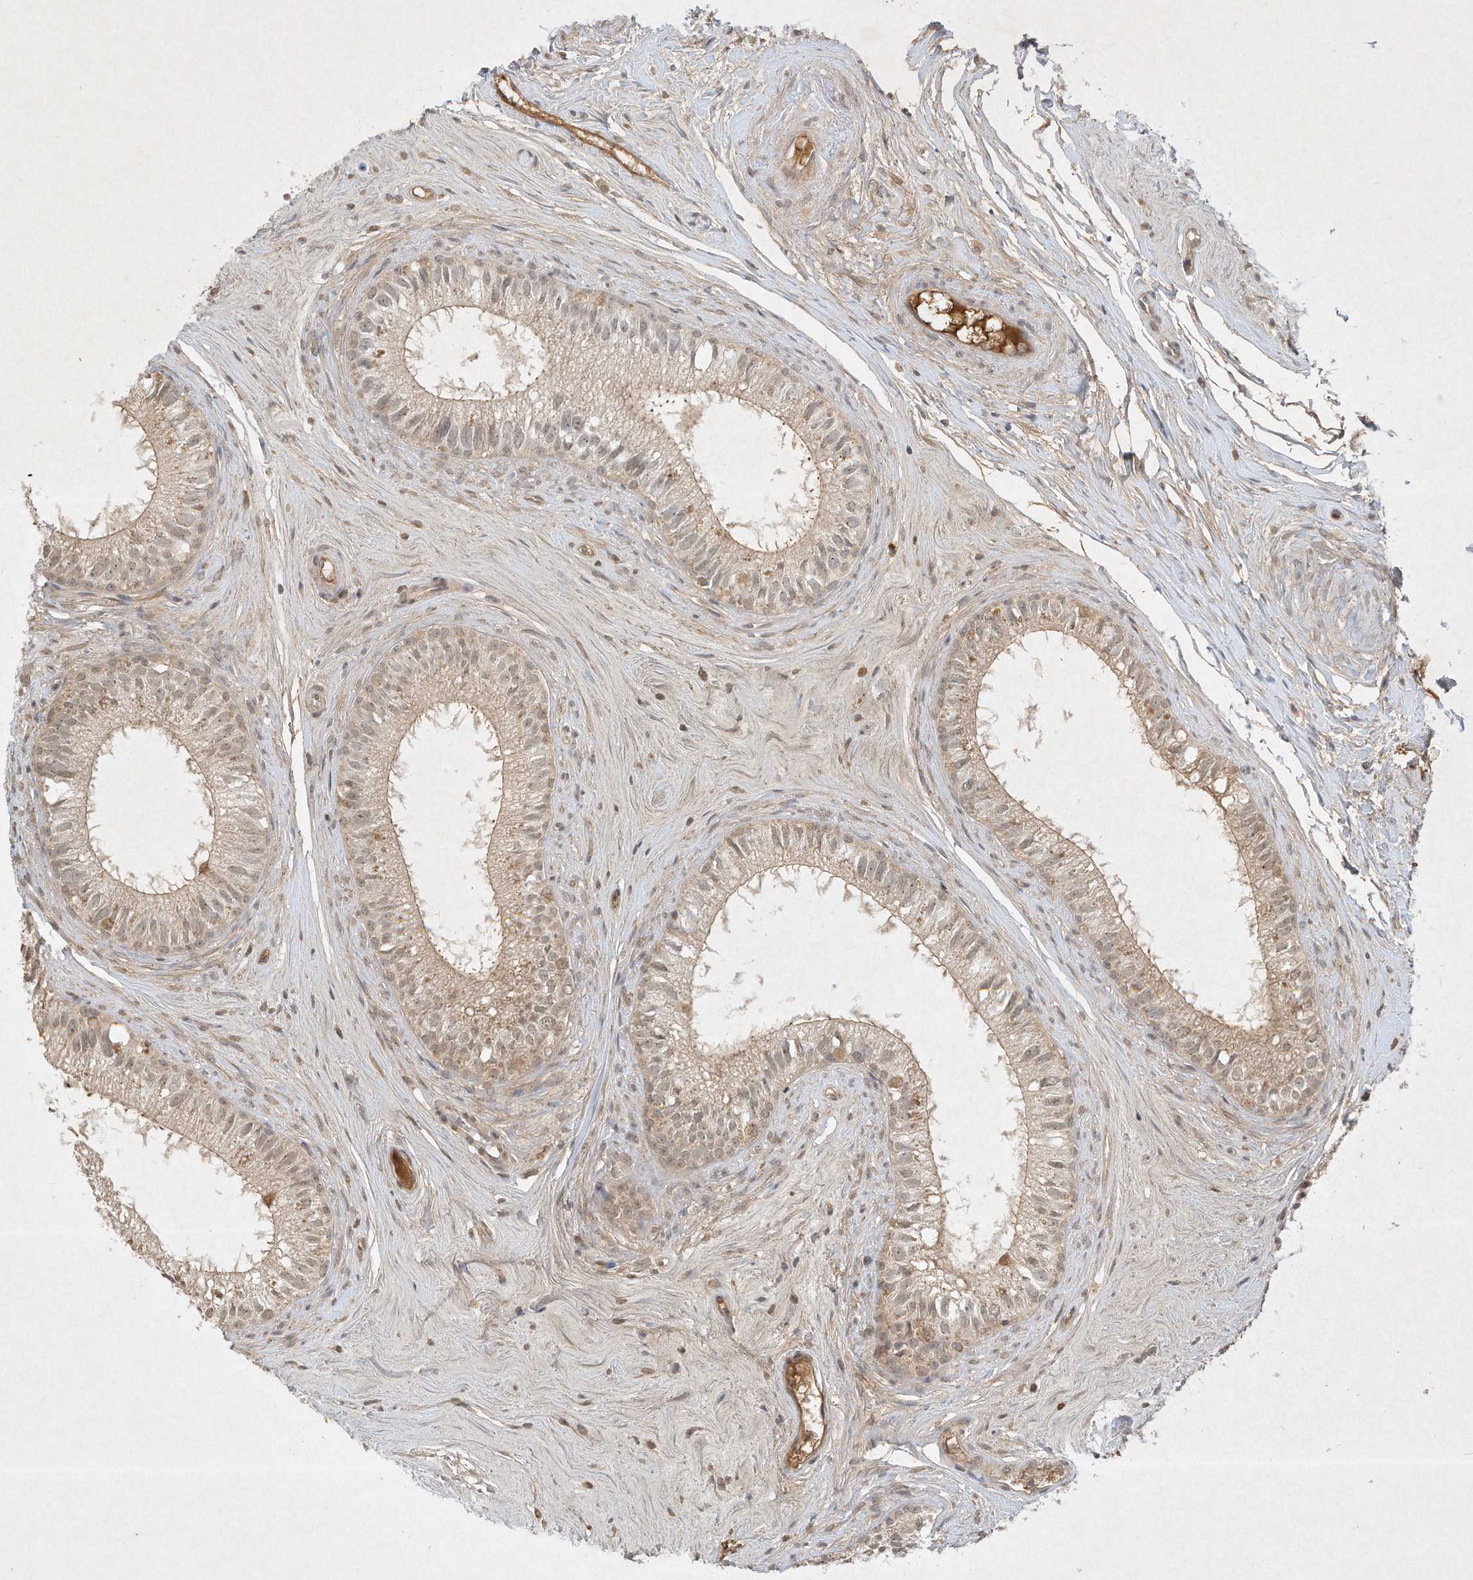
{"staining": {"intensity": "weak", "quantity": ">75%", "location": "cytoplasmic/membranous,nuclear"}, "tissue": "epididymis", "cell_type": "Glandular cells", "image_type": "normal", "snomed": [{"axis": "morphology", "description": "Normal tissue, NOS"}, {"axis": "topography", "description": "Epididymis"}], "caption": "Unremarkable epididymis demonstrates weak cytoplasmic/membranous,nuclear positivity in approximately >75% of glandular cells, visualized by immunohistochemistry.", "gene": "BTRC", "patient": {"sex": "male", "age": 71}}